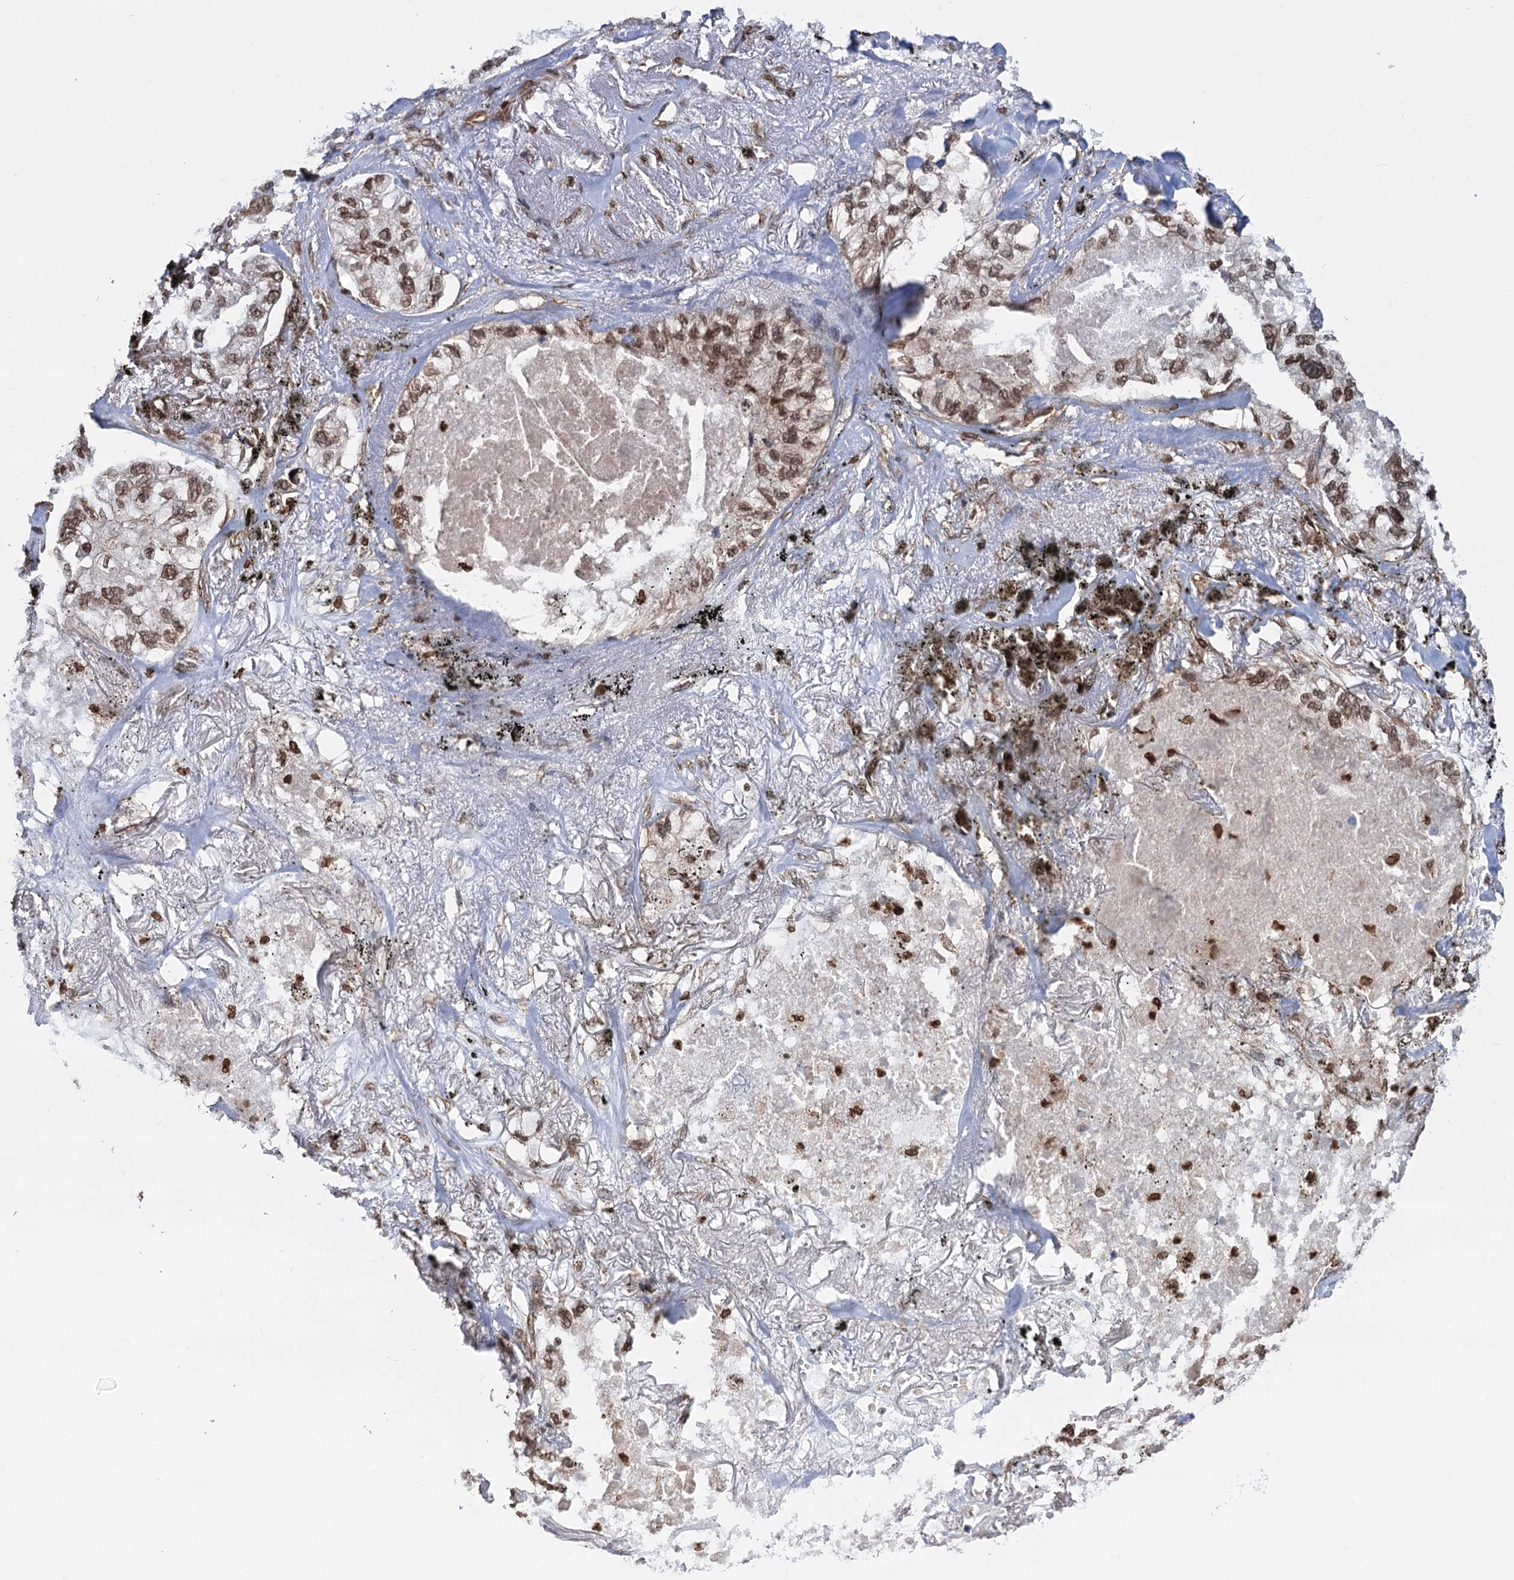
{"staining": {"intensity": "moderate", "quantity": ">75%", "location": "nuclear"}, "tissue": "lung cancer", "cell_type": "Tumor cells", "image_type": "cancer", "snomed": [{"axis": "morphology", "description": "Adenocarcinoma, NOS"}, {"axis": "topography", "description": "Lung"}], "caption": "Immunohistochemistry (IHC) of adenocarcinoma (lung) exhibits medium levels of moderate nuclear positivity in approximately >75% of tumor cells. Using DAB (3,3'-diaminobenzidine) (brown) and hematoxylin (blue) stains, captured at high magnification using brightfield microscopy.", "gene": "ZC3H13", "patient": {"sex": "male", "age": 65}}